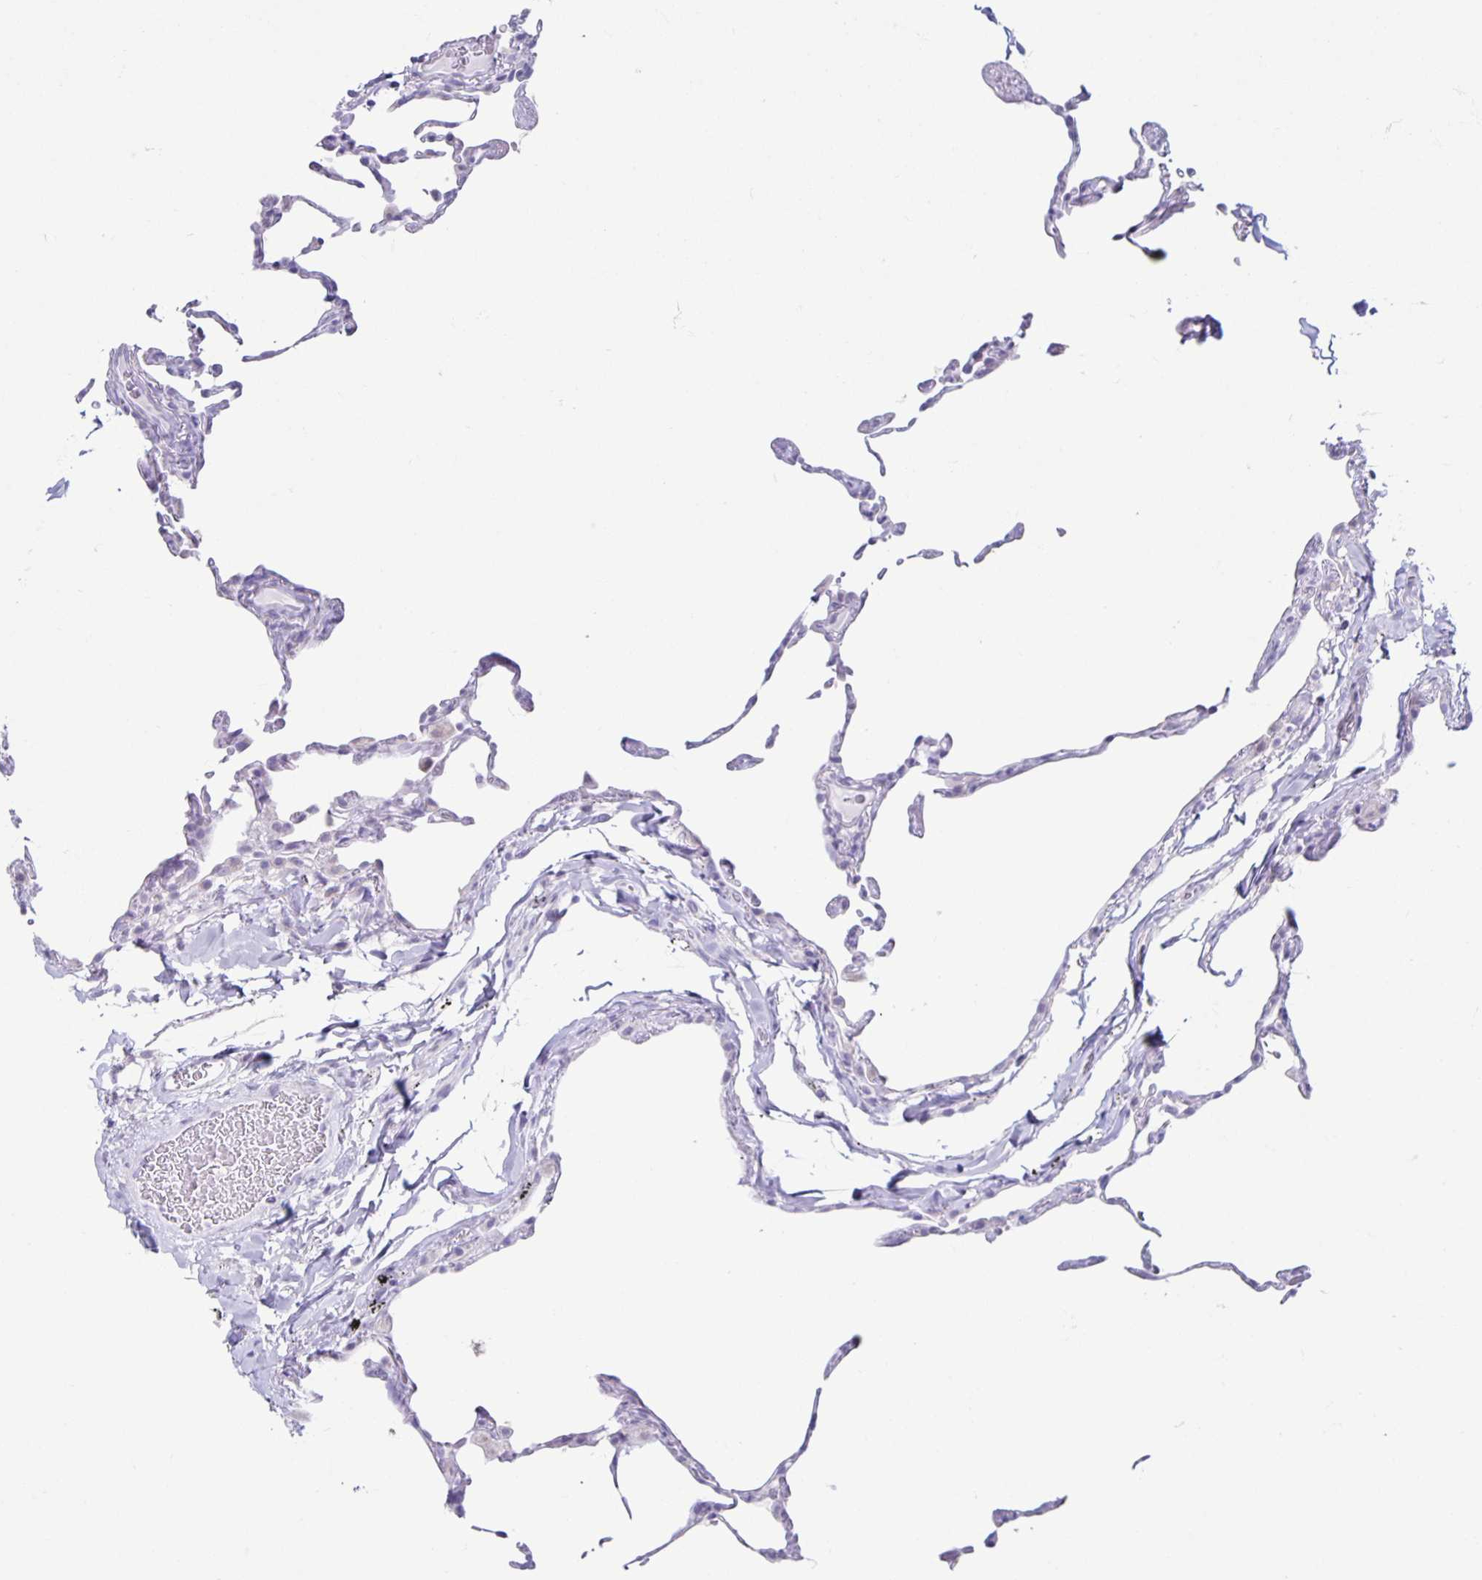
{"staining": {"intensity": "negative", "quantity": "none", "location": "none"}, "tissue": "lung", "cell_type": "Alveolar cells", "image_type": "normal", "snomed": [{"axis": "morphology", "description": "Normal tissue, NOS"}, {"axis": "topography", "description": "Lung"}], "caption": "This histopathology image is of benign lung stained with immunohistochemistry to label a protein in brown with the nuclei are counter-stained blue. There is no staining in alveolar cells.", "gene": "CT45A10", "patient": {"sex": "female", "age": 57}}